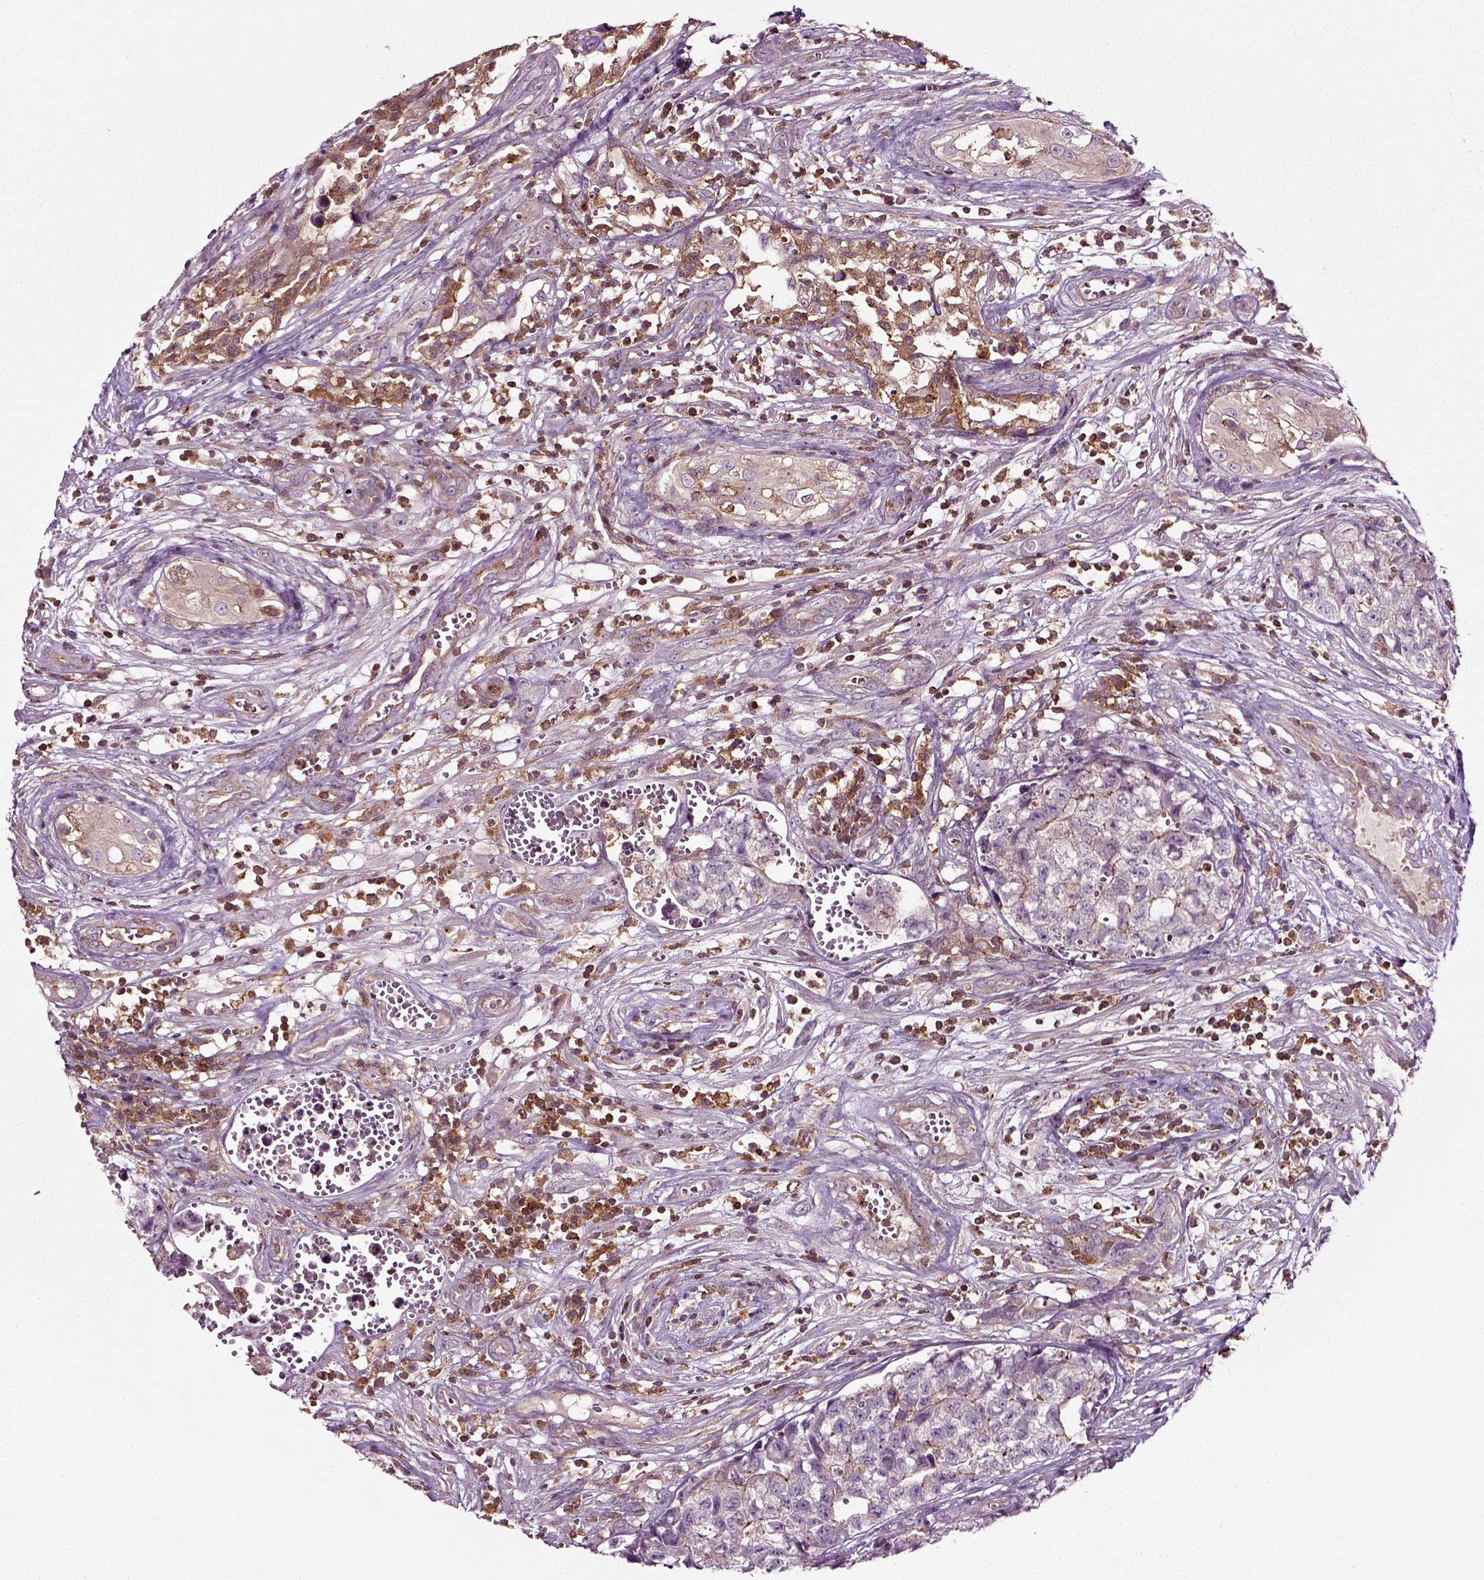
{"staining": {"intensity": "moderate", "quantity": "<25%", "location": "cytoplasmic/membranous"}, "tissue": "testis cancer", "cell_type": "Tumor cells", "image_type": "cancer", "snomed": [{"axis": "morphology", "description": "Seminoma, NOS"}, {"axis": "morphology", "description": "Carcinoma, Embryonal, NOS"}, {"axis": "topography", "description": "Testis"}], "caption": "Immunohistochemistry staining of testis seminoma, which displays low levels of moderate cytoplasmic/membranous positivity in about <25% of tumor cells indicating moderate cytoplasmic/membranous protein staining. The staining was performed using DAB (3,3'-diaminobenzidine) (brown) for protein detection and nuclei were counterstained in hematoxylin (blue).", "gene": "RHOF", "patient": {"sex": "male", "age": 22}}